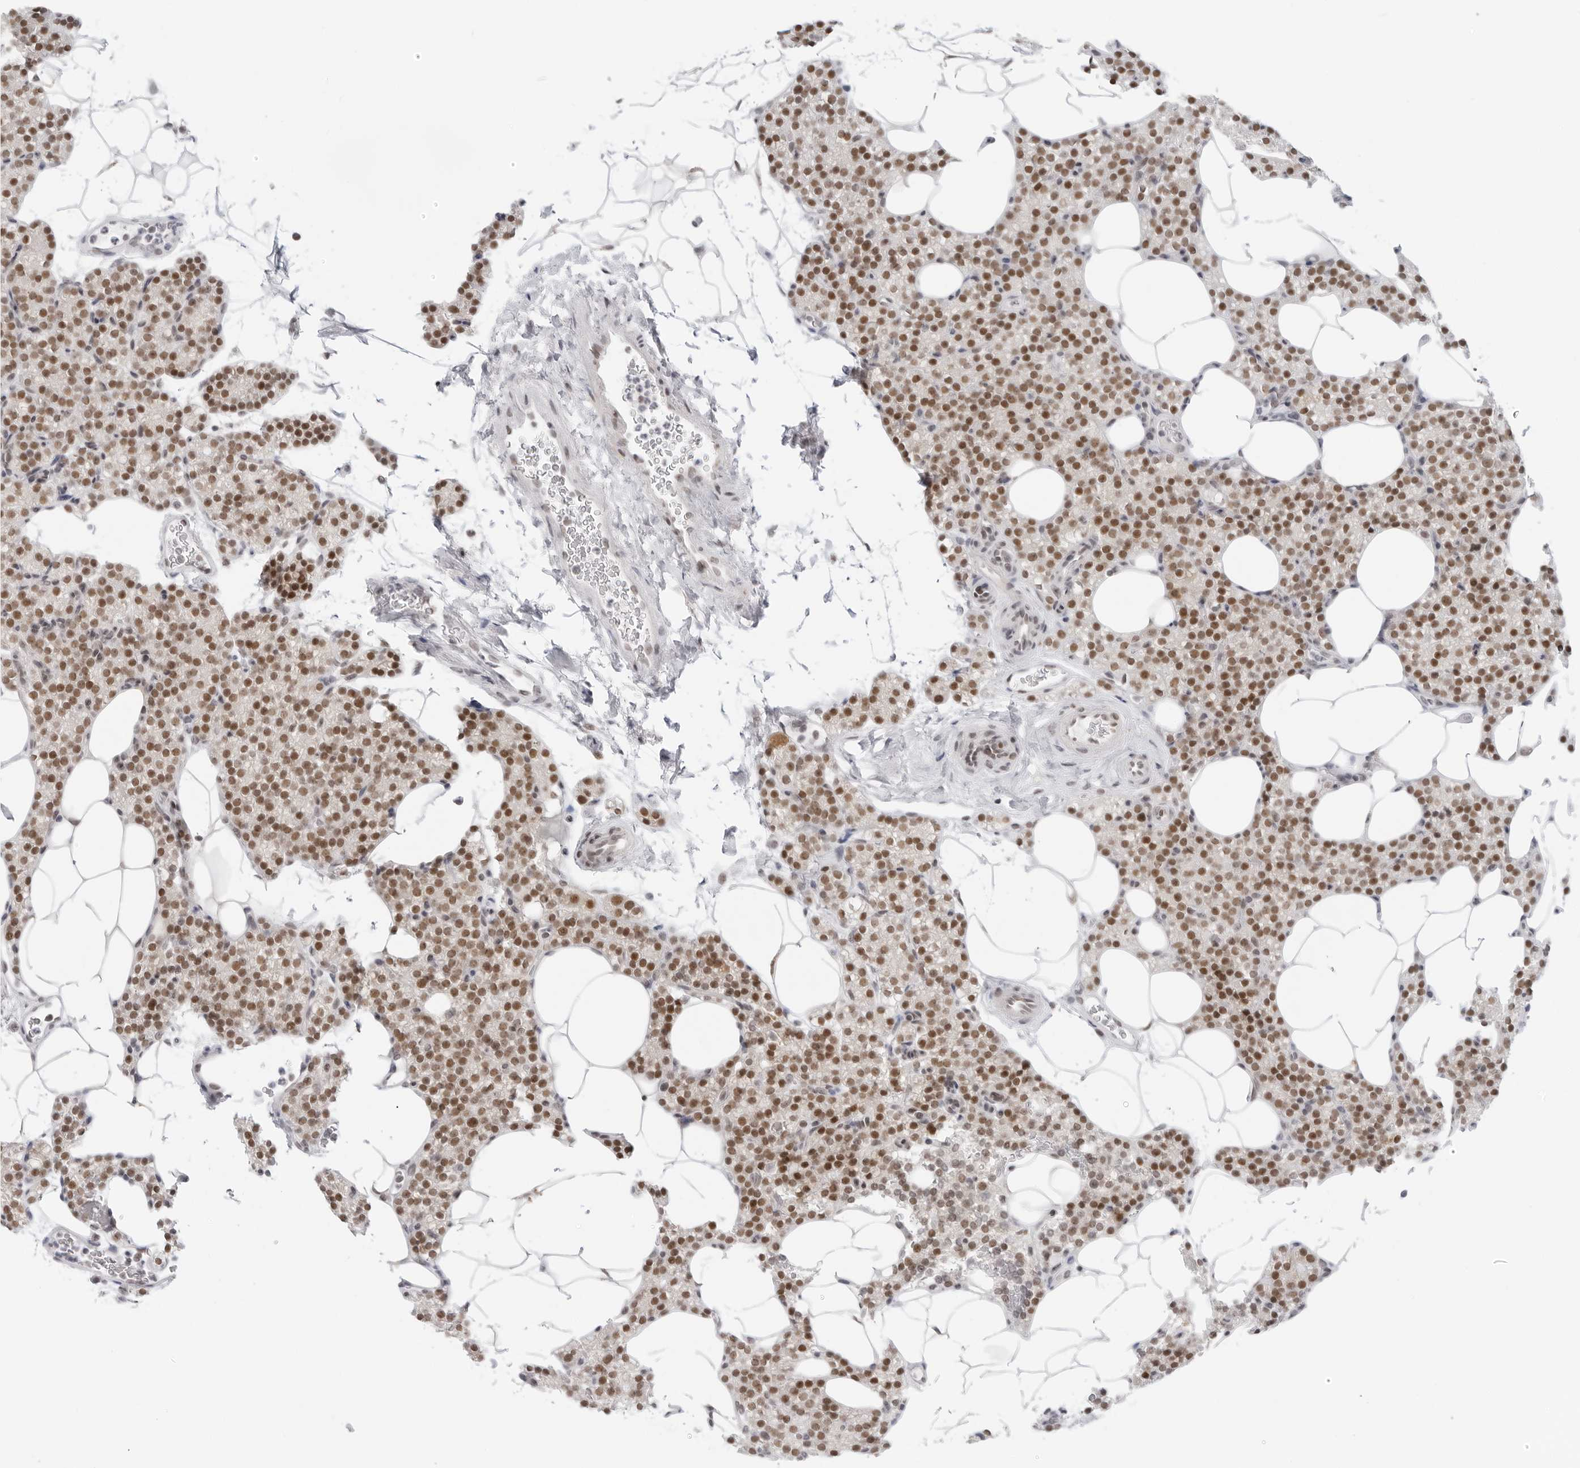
{"staining": {"intensity": "moderate", "quantity": "25%-75%", "location": "nuclear"}, "tissue": "parathyroid gland", "cell_type": "Glandular cells", "image_type": "normal", "snomed": [{"axis": "morphology", "description": "Normal tissue, NOS"}, {"axis": "topography", "description": "Parathyroid gland"}], "caption": "IHC of benign parathyroid gland reveals medium levels of moderate nuclear expression in about 25%-75% of glandular cells.", "gene": "FOXK2", "patient": {"sex": "female", "age": 56}}